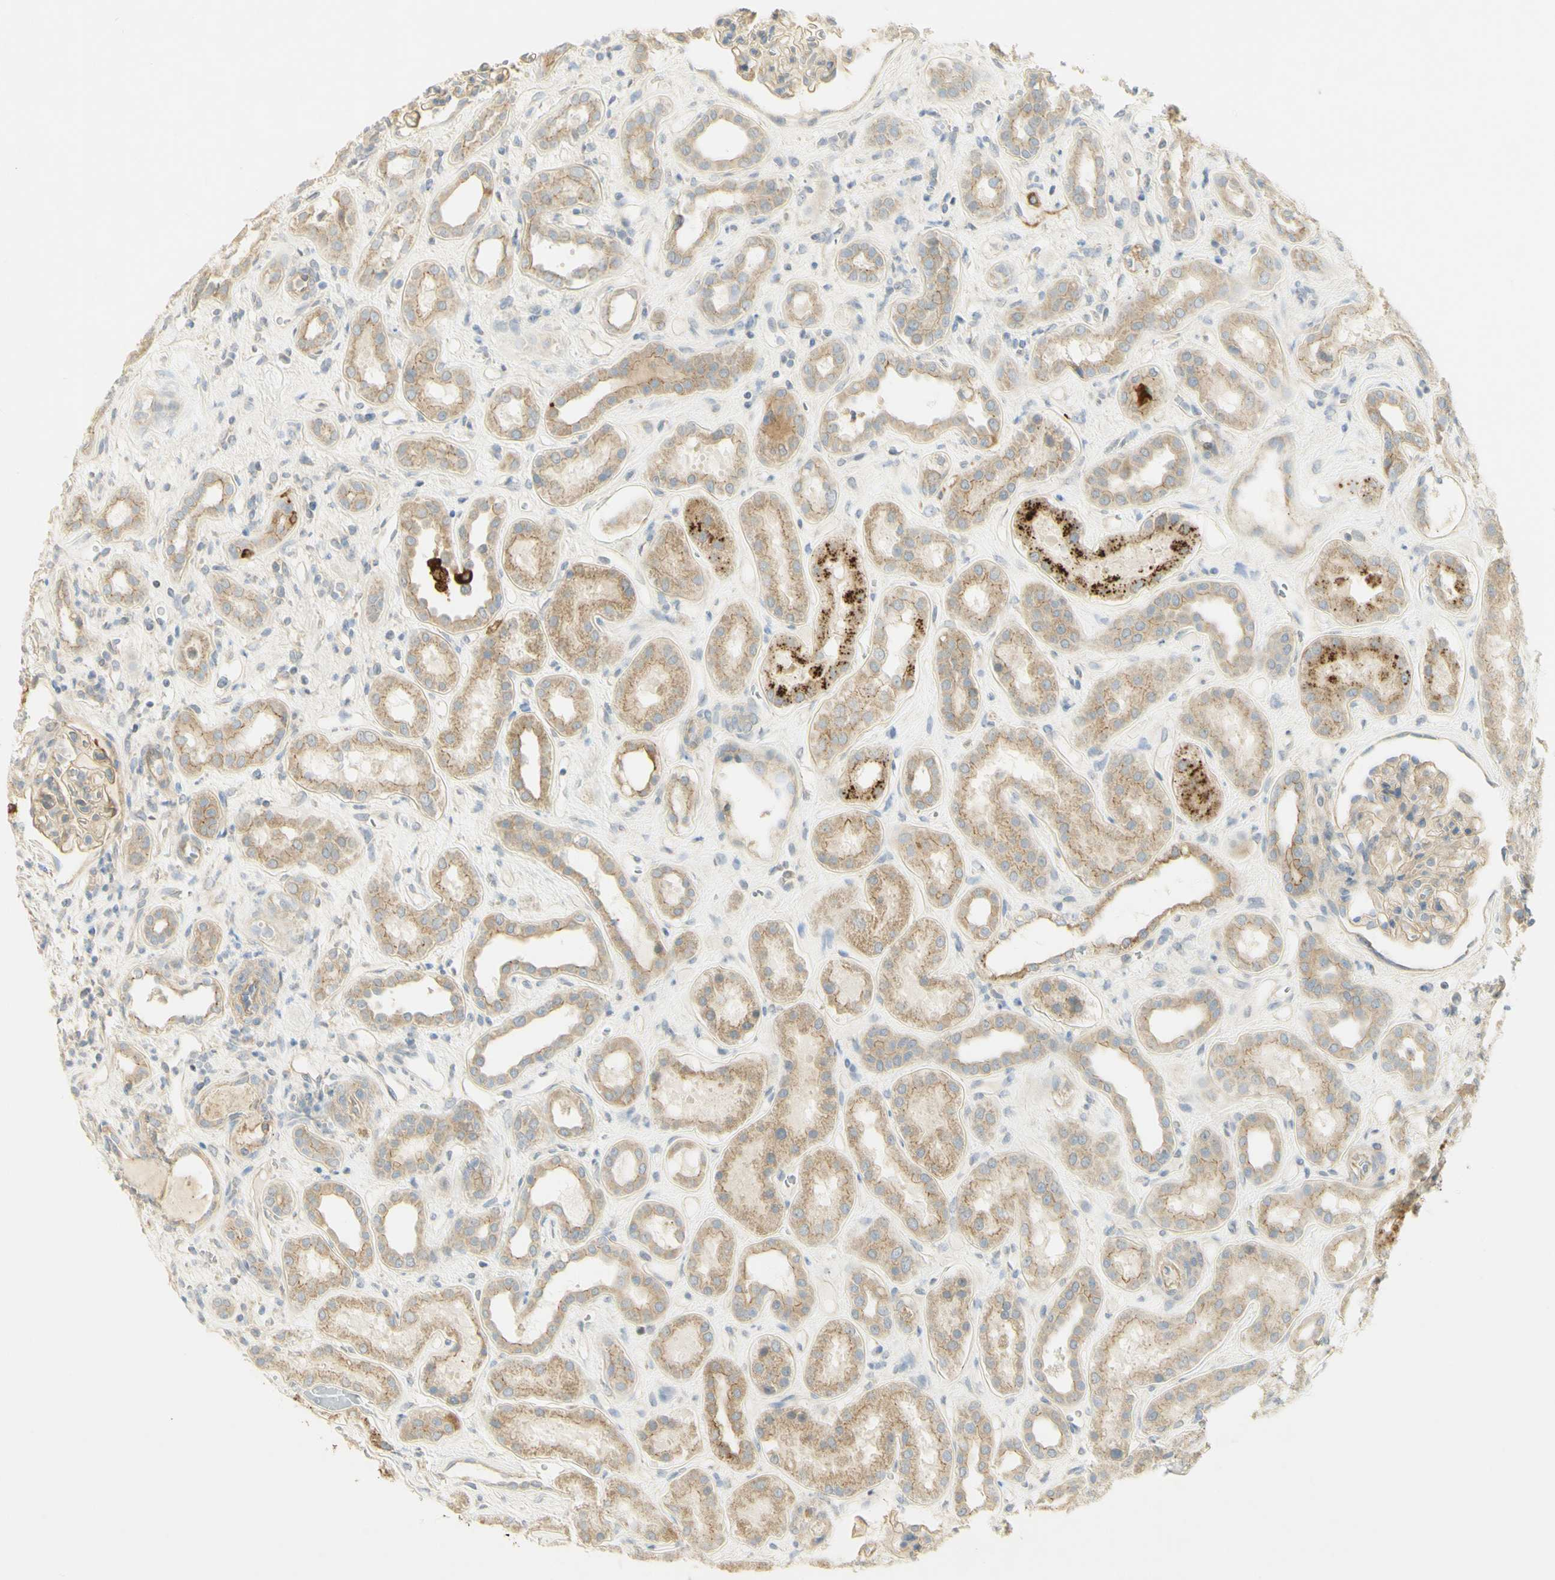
{"staining": {"intensity": "weak", "quantity": ">75%", "location": "cytoplasmic/membranous"}, "tissue": "kidney", "cell_type": "Cells in glomeruli", "image_type": "normal", "snomed": [{"axis": "morphology", "description": "Normal tissue, NOS"}, {"axis": "topography", "description": "Kidney"}], "caption": "IHC staining of unremarkable kidney, which reveals low levels of weak cytoplasmic/membranous positivity in approximately >75% of cells in glomeruli indicating weak cytoplasmic/membranous protein positivity. The staining was performed using DAB (brown) for protein detection and nuclei were counterstained in hematoxylin (blue).", "gene": "KIF11", "patient": {"sex": "male", "age": 59}}